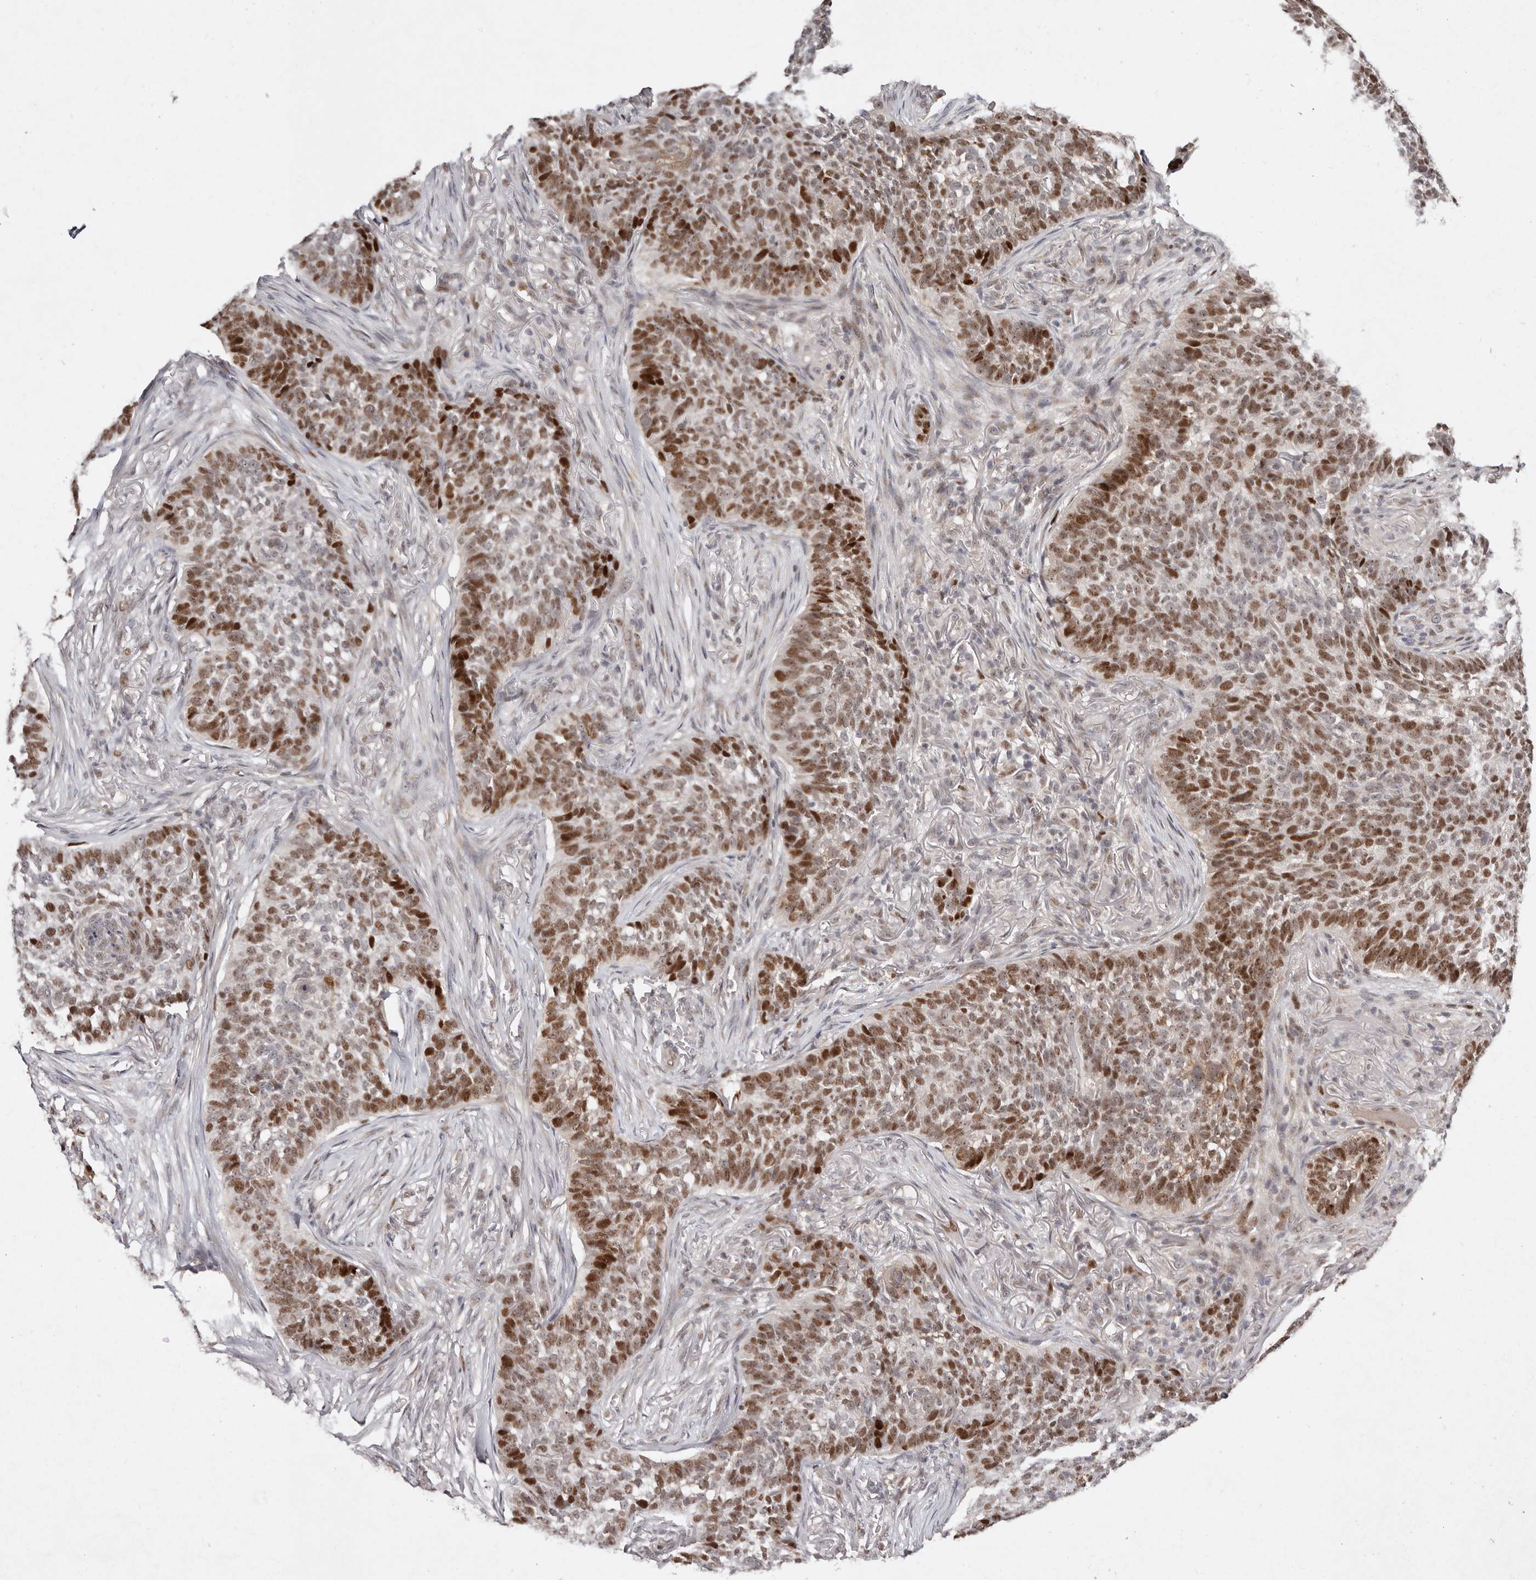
{"staining": {"intensity": "strong", "quantity": "25%-75%", "location": "nuclear"}, "tissue": "skin cancer", "cell_type": "Tumor cells", "image_type": "cancer", "snomed": [{"axis": "morphology", "description": "Basal cell carcinoma"}, {"axis": "topography", "description": "Skin"}], "caption": "High-power microscopy captured an immunohistochemistry photomicrograph of skin cancer, revealing strong nuclear staining in approximately 25%-75% of tumor cells.", "gene": "KLF7", "patient": {"sex": "male", "age": 85}}